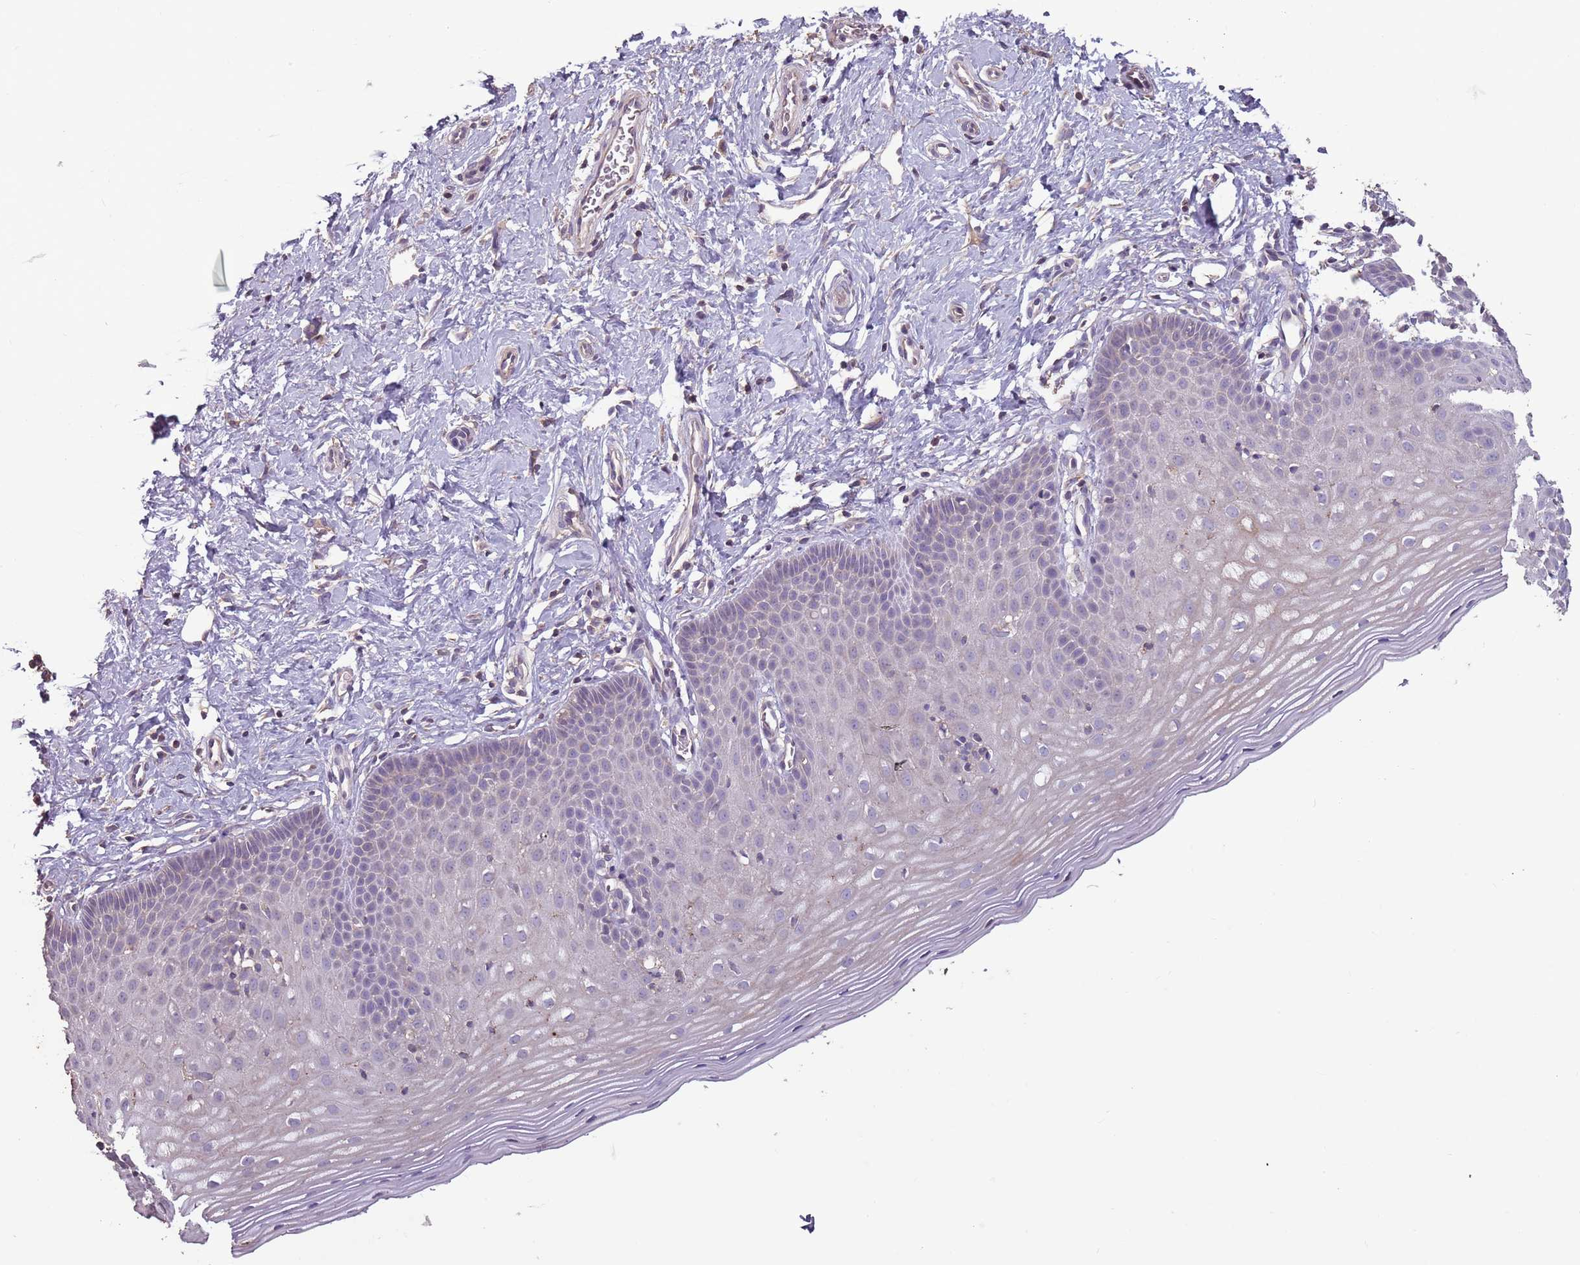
{"staining": {"intensity": "weak", "quantity": "<25%", "location": "cytoplasmic/membranous"}, "tissue": "cervix", "cell_type": "Glandular cells", "image_type": "normal", "snomed": [{"axis": "morphology", "description": "Normal tissue, NOS"}, {"axis": "topography", "description": "Cervix"}], "caption": "This is a photomicrograph of IHC staining of unremarkable cervix, which shows no expression in glandular cells.", "gene": "MBD3L1", "patient": {"sex": "female", "age": 36}}